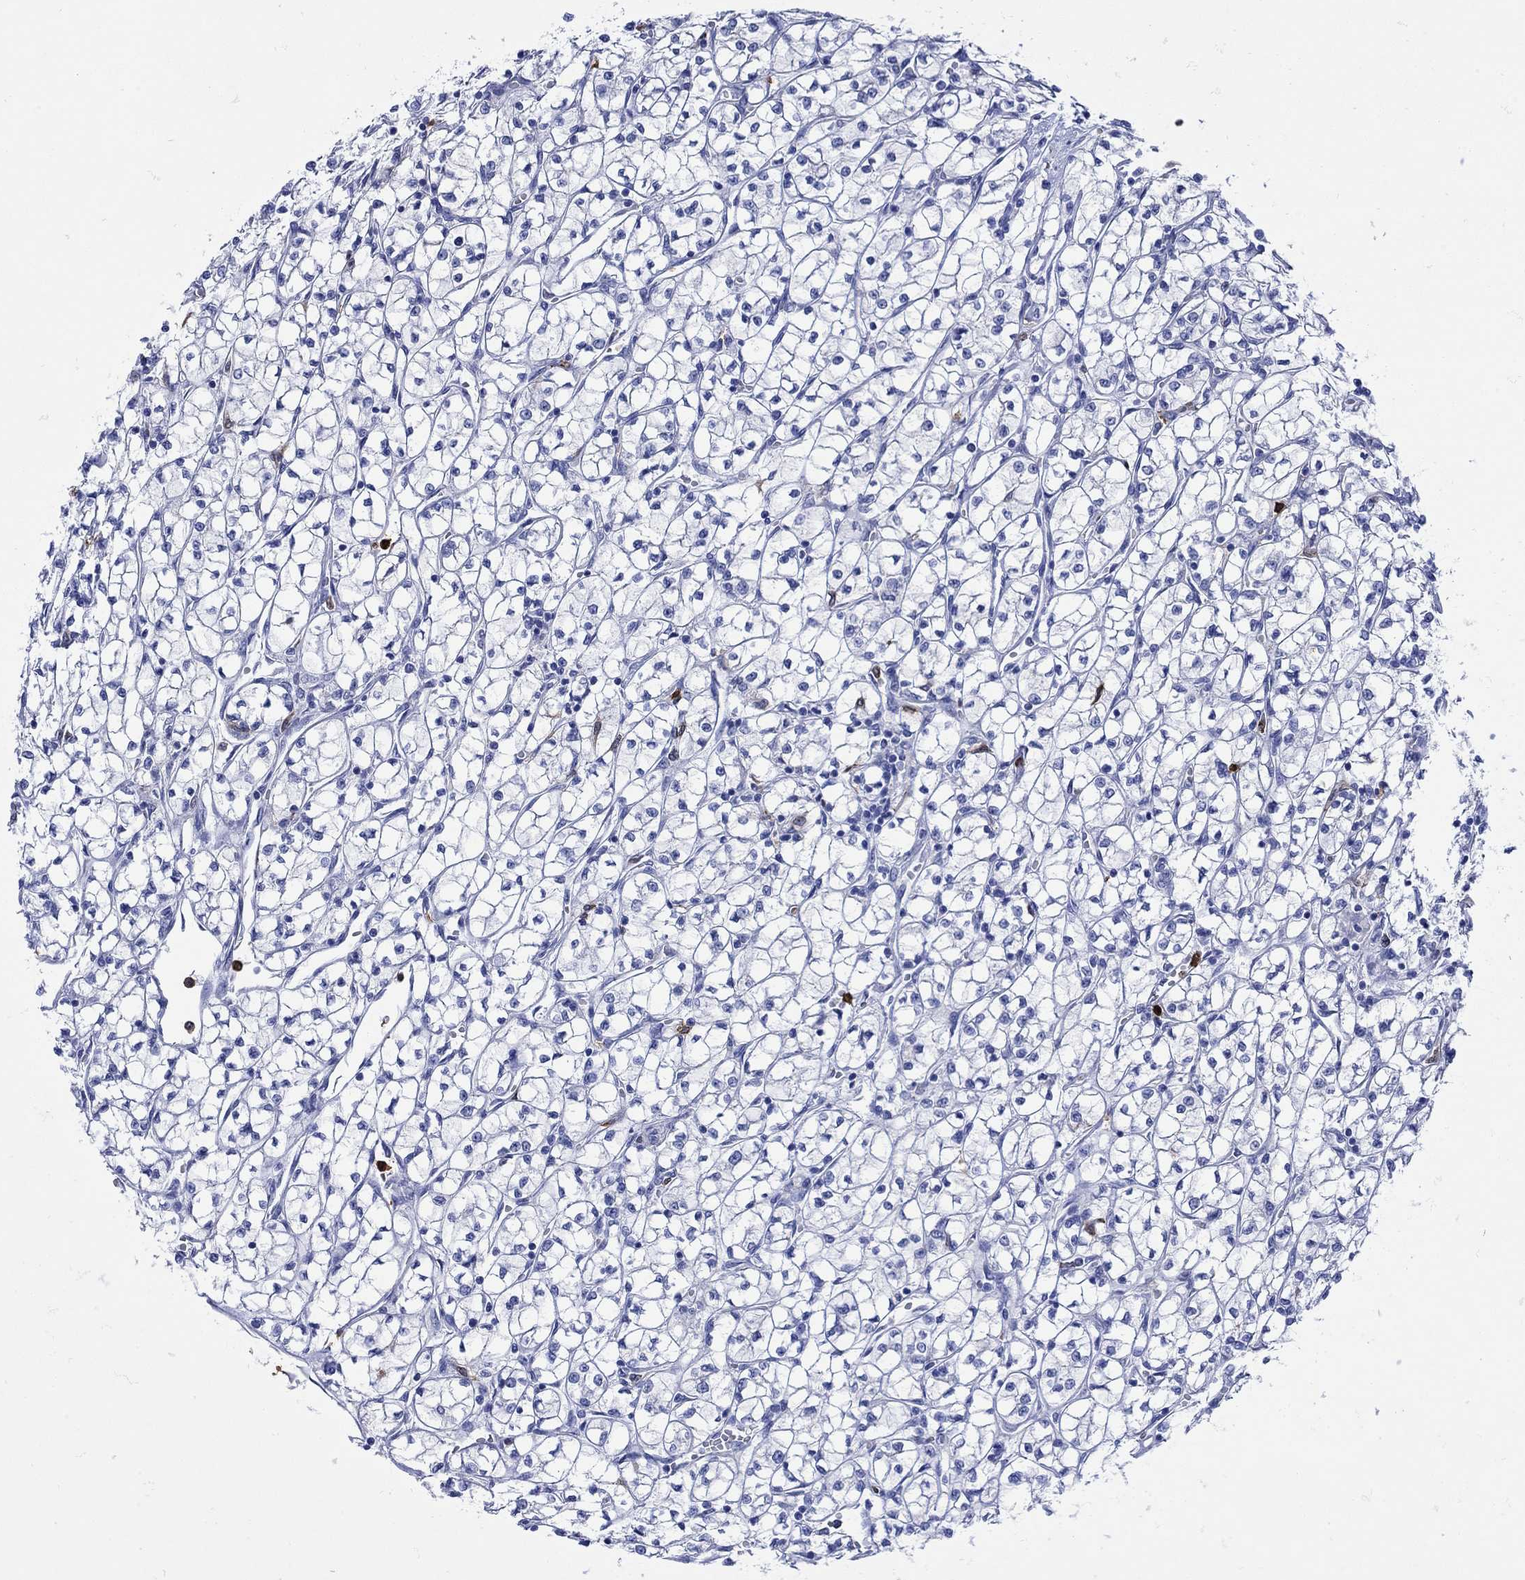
{"staining": {"intensity": "negative", "quantity": "none", "location": "none"}, "tissue": "renal cancer", "cell_type": "Tumor cells", "image_type": "cancer", "snomed": [{"axis": "morphology", "description": "Adenocarcinoma, NOS"}, {"axis": "topography", "description": "Kidney"}], "caption": "This is a image of immunohistochemistry (IHC) staining of renal cancer, which shows no expression in tumor cells.", "gene": "LINGO3", "patient": {"sex": "female", "age": 64}}